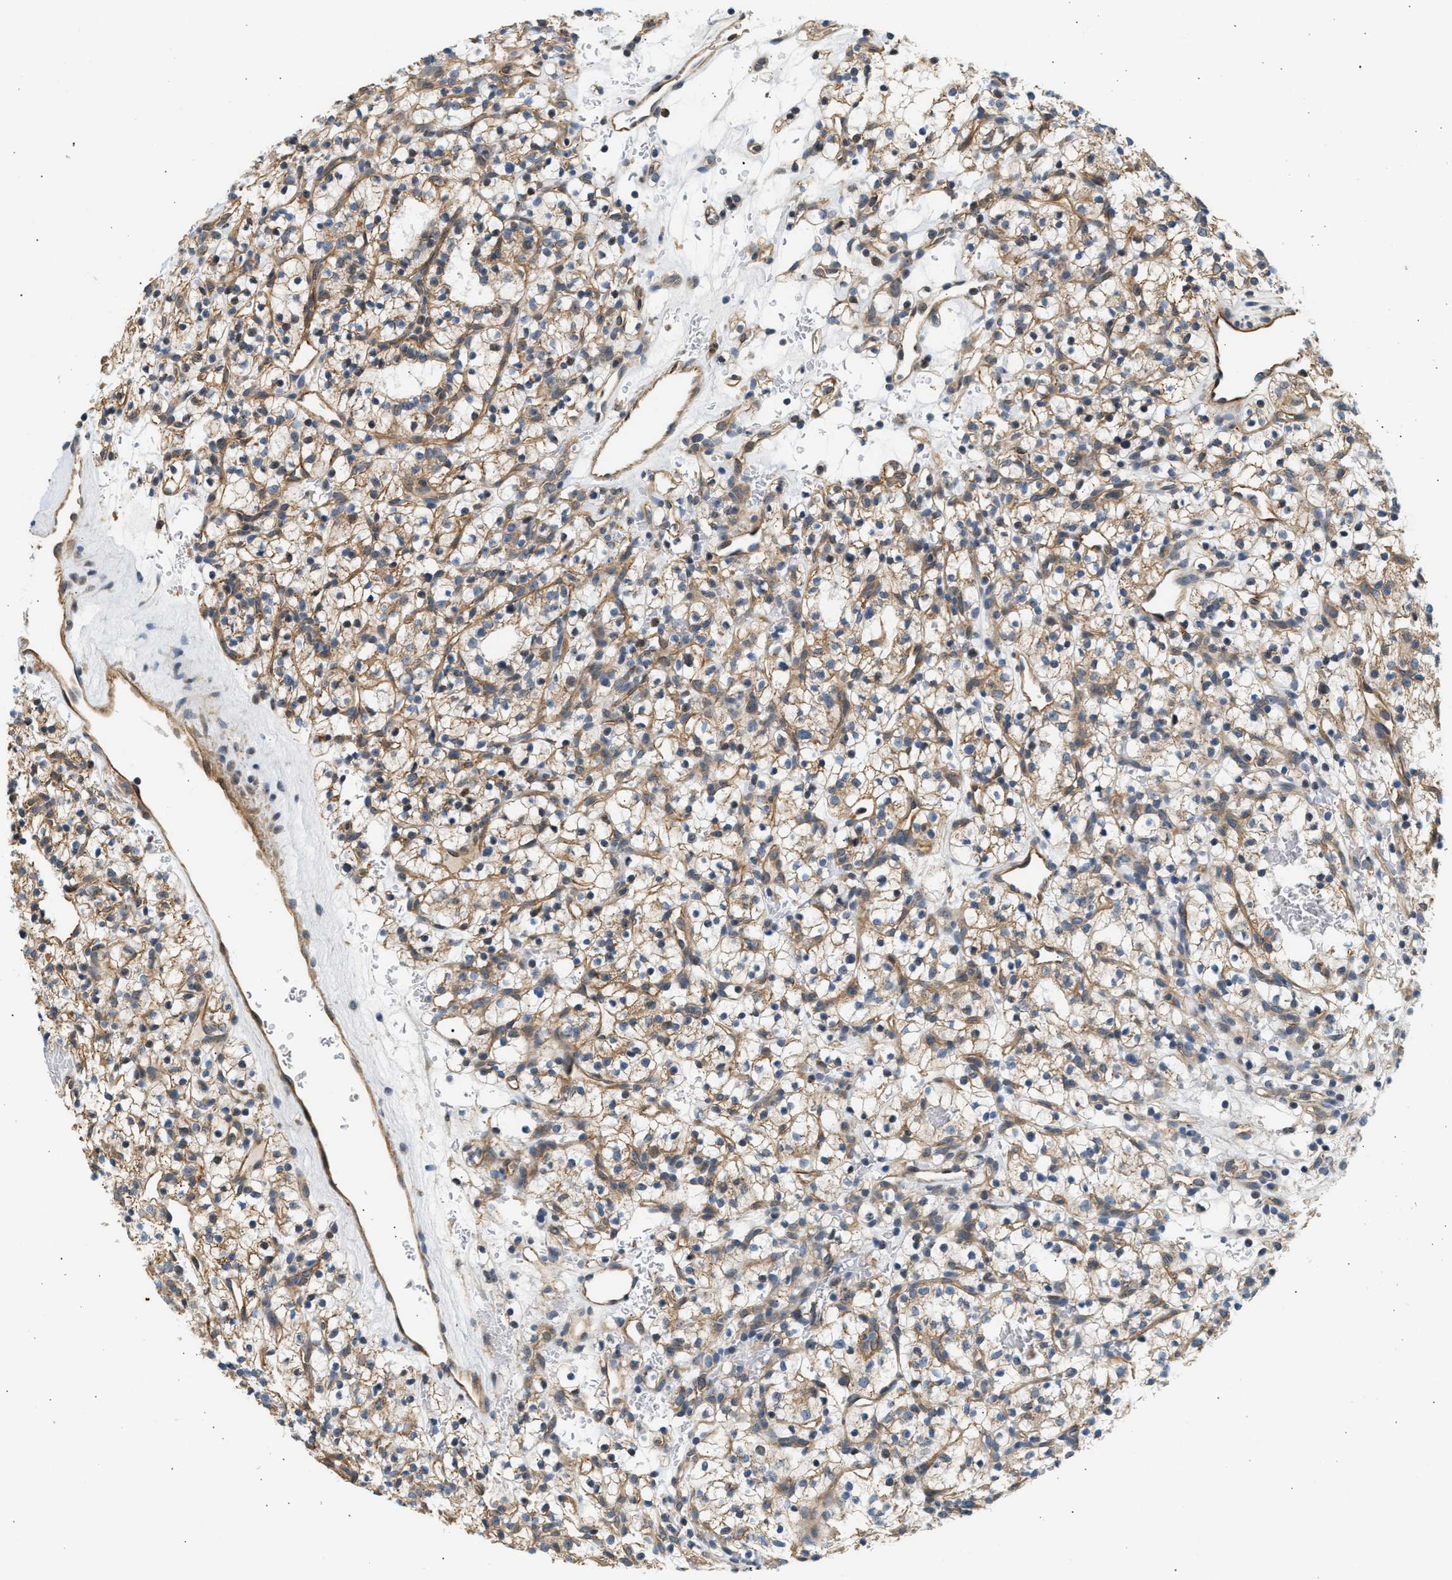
{"staining": {"intensity": "moderate", "quantity": ">75%", "location": "cytoplasmic/membranous"}, "tissue": "renal cancer", "cell_type": "Tumor cells", "image_type": "cancer", "snomed": [{"axis": "morphology", "description": "Adenocarcinoma, NOS"}, {"axis": "topography", "description": "Kidney"}], "caption": "This histopathology image reveals immunohistochemistry (IHC) staining of renal adenocarcinoma, with medium moderate cytoplasmic/membranous expression in about >75% of tumor cells.", "gene": "WDR31", "patient": {"sex": "female", "age": 57}}